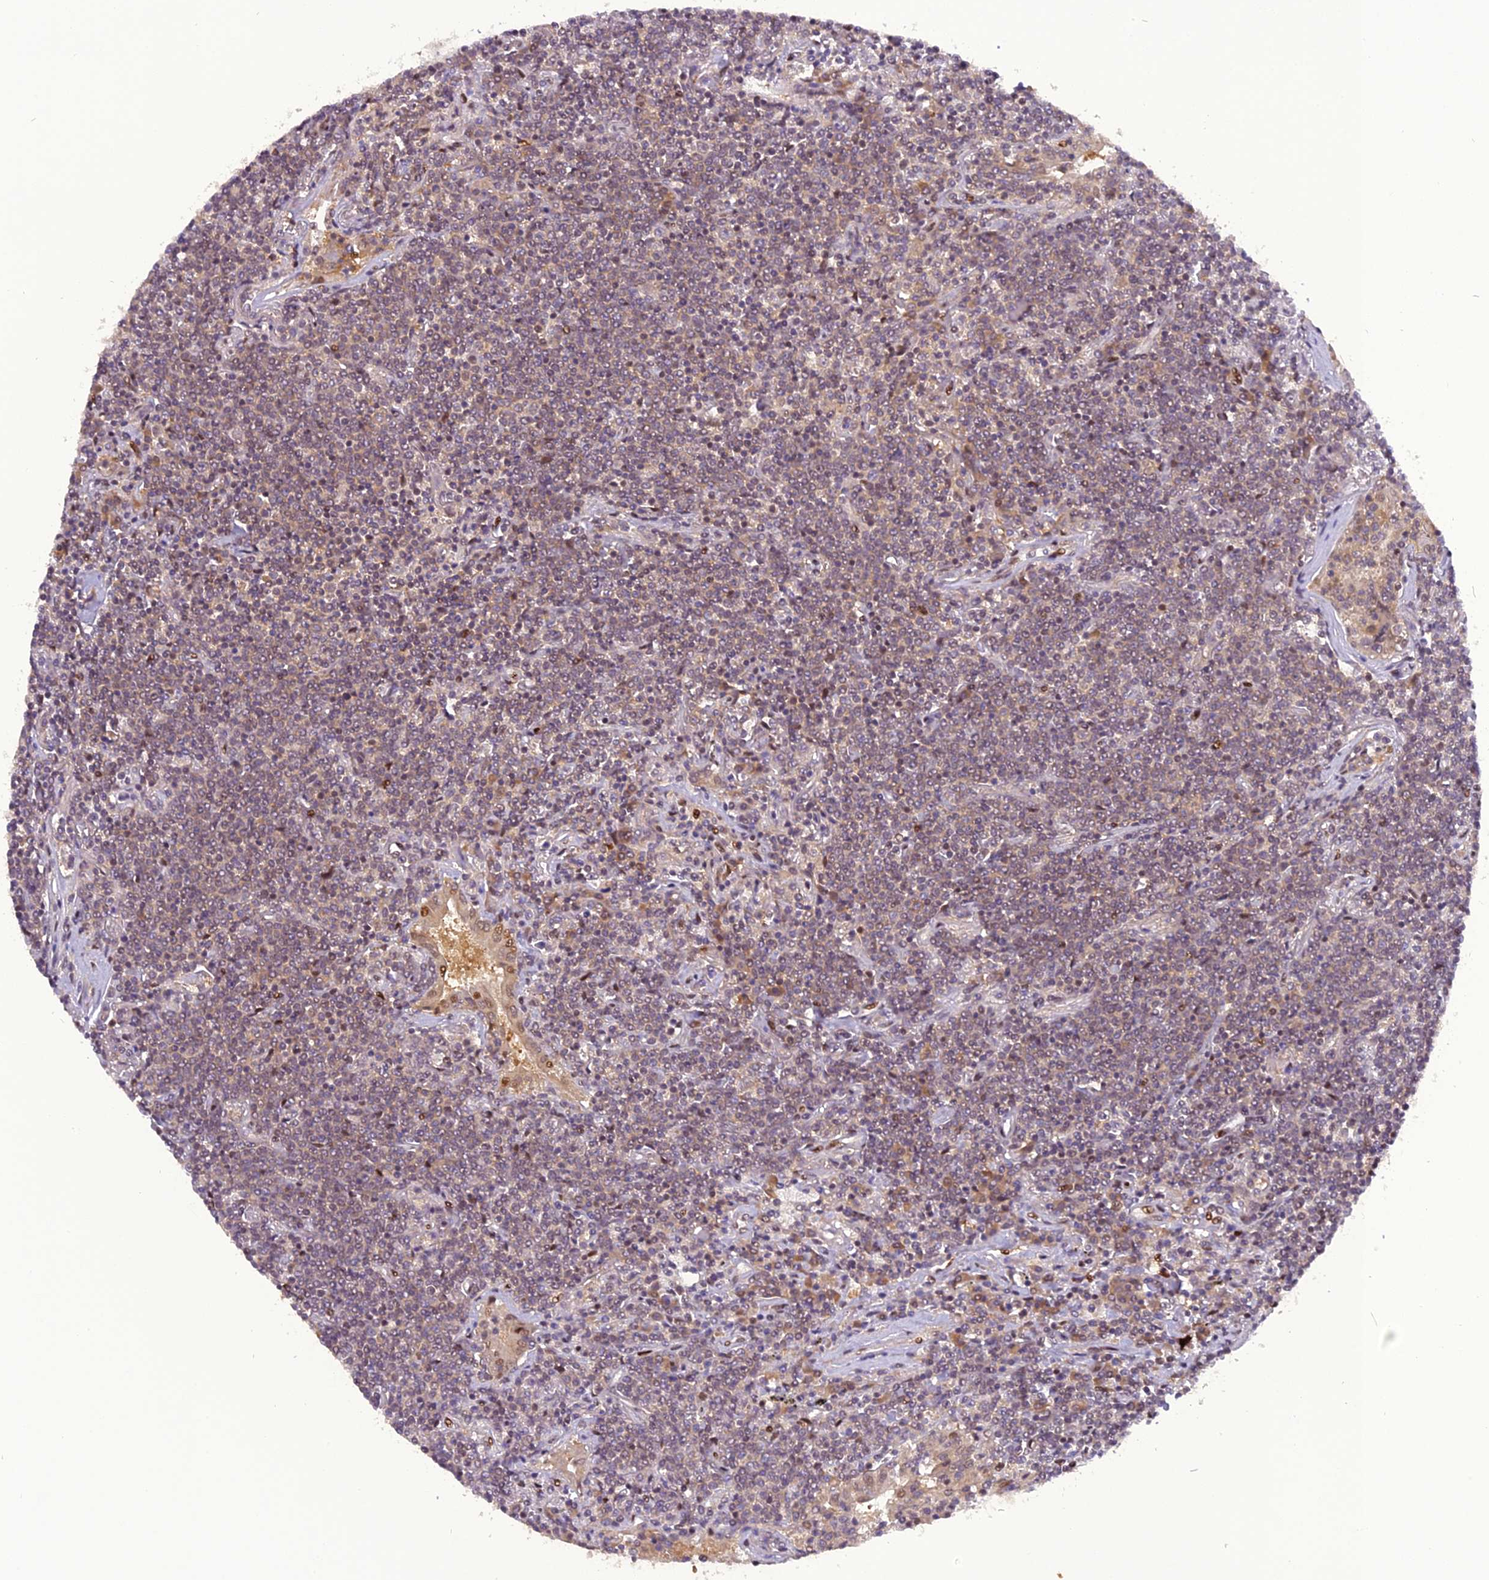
{"staining": {"intensity": "negative", "quantity": "none", "location": "none"}, "tissue": "lymphoma", "cell_type": "Tumor cells", "image_type": "cancer", "snomed": [{"axis": "morphology", "description": "Malignant lymphoma, non-Hodgkin's type, Low grade"}, {"axis": "topography", "description": "Lung"}], "caption": "The micrograph reveals no staining of tumor cells in lymphoma.", "gene": "RABGGTA", "patient": {"sex": "female", "age": 71}}